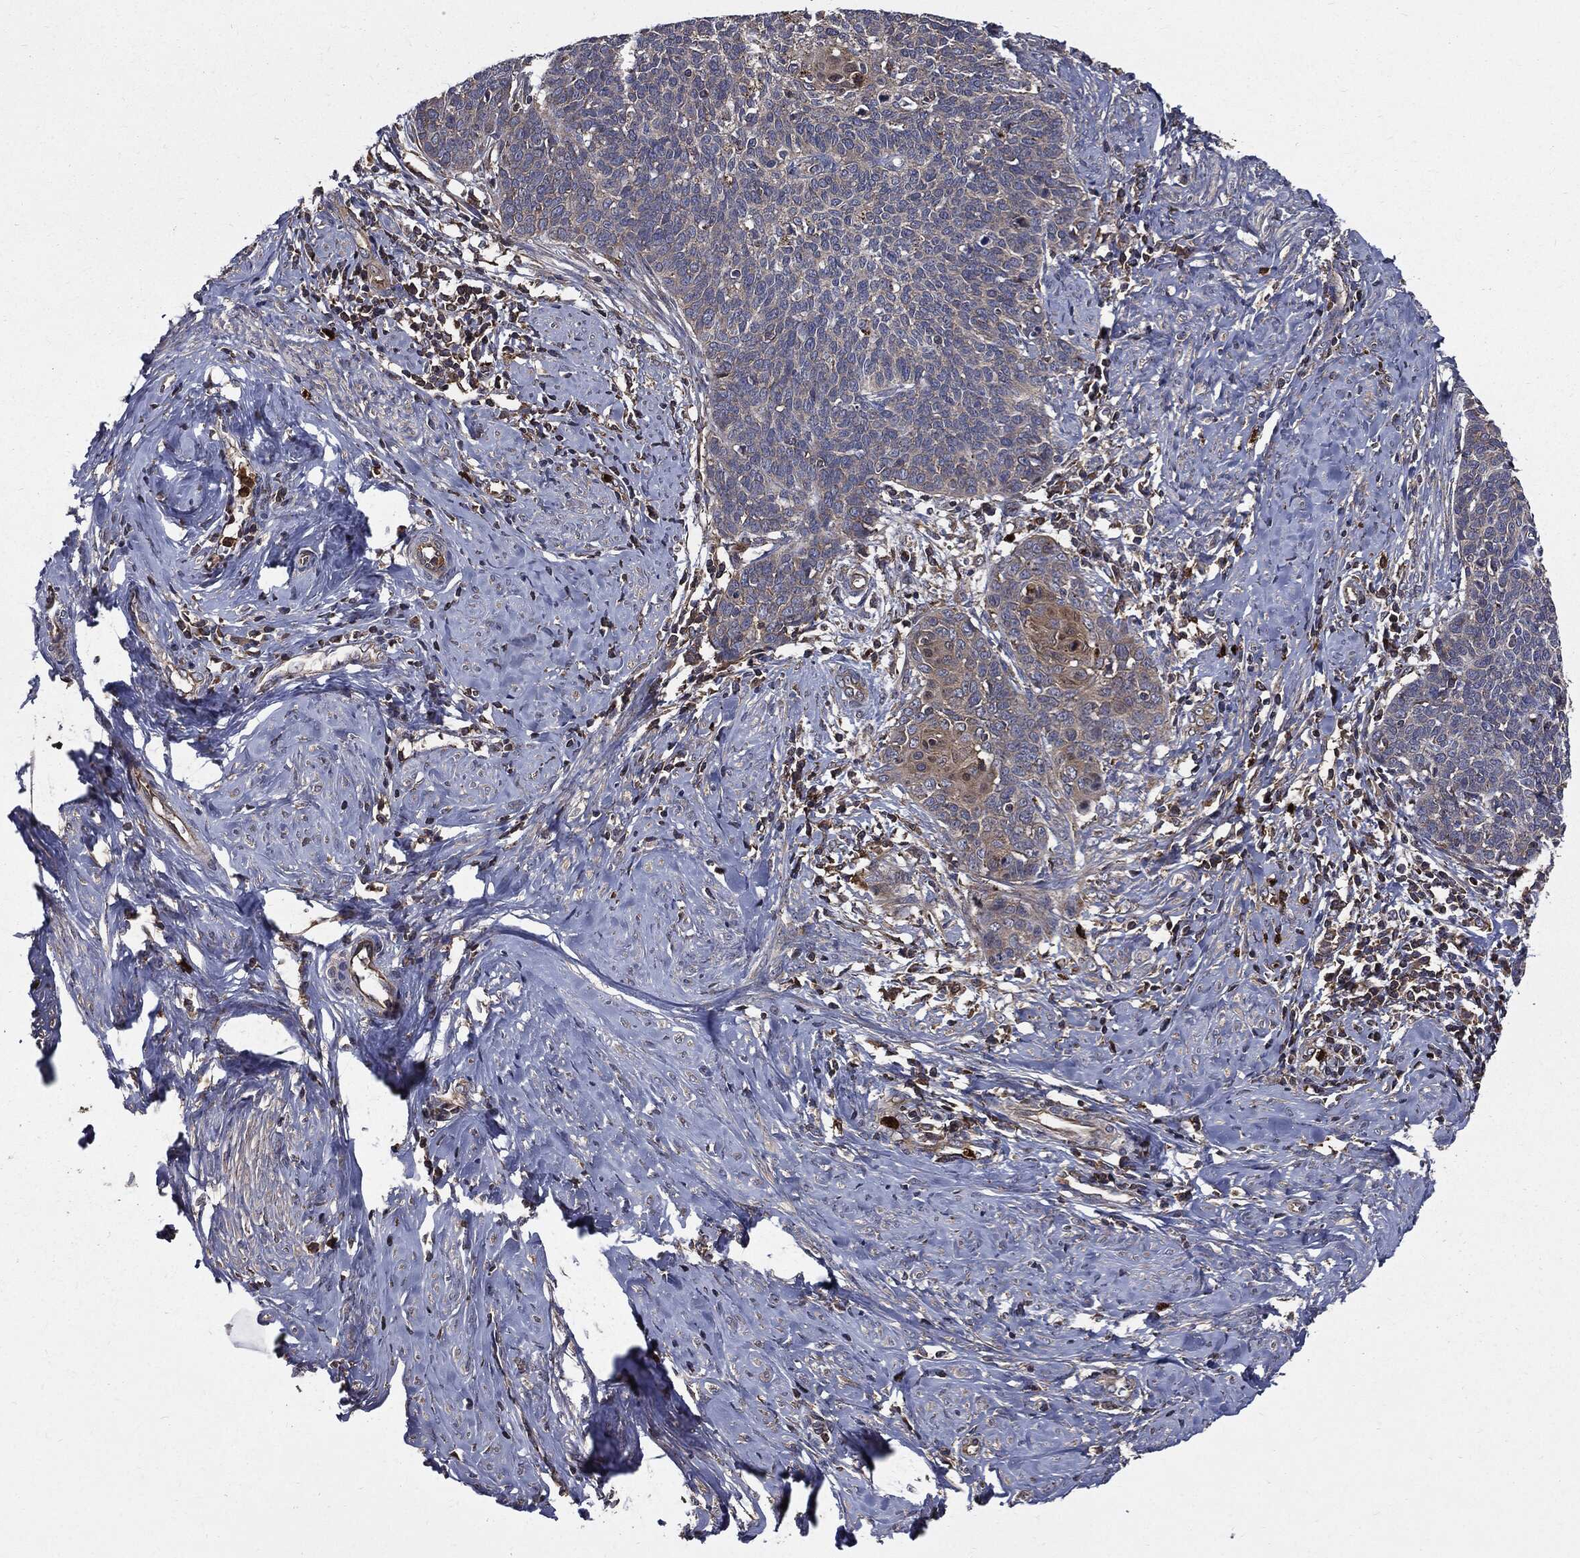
{"staining": {"intensity": "moderate", "quantity": "25%-75%", "location": "cytoplasmic/membranous"}, "tissue": "cervical cancer", "cell_type": "Tumor cells", "image_type": "cancer", "snomed": [{"axis": "morphology", "description": "Normal tissue, NOS"}, {"axis": "morphology", "description": "Squamous cell carcinoma, NOS"}, {"axis": "topography", "description": "Cervix"}], "caption": "Immunohistochemistry photomicrograph of neoplastic tissue: cervical squamous cell carcinoma stained using immunohistochemistry reveals medium levels of moderate protein expression localized specifically in the cytoplasmic/membranous of tumor cells, appearing as a cytoplasmic/membranous brown color.", "gene": "PDCD6IP", "patient": {"sex": "female", "age": 39}}